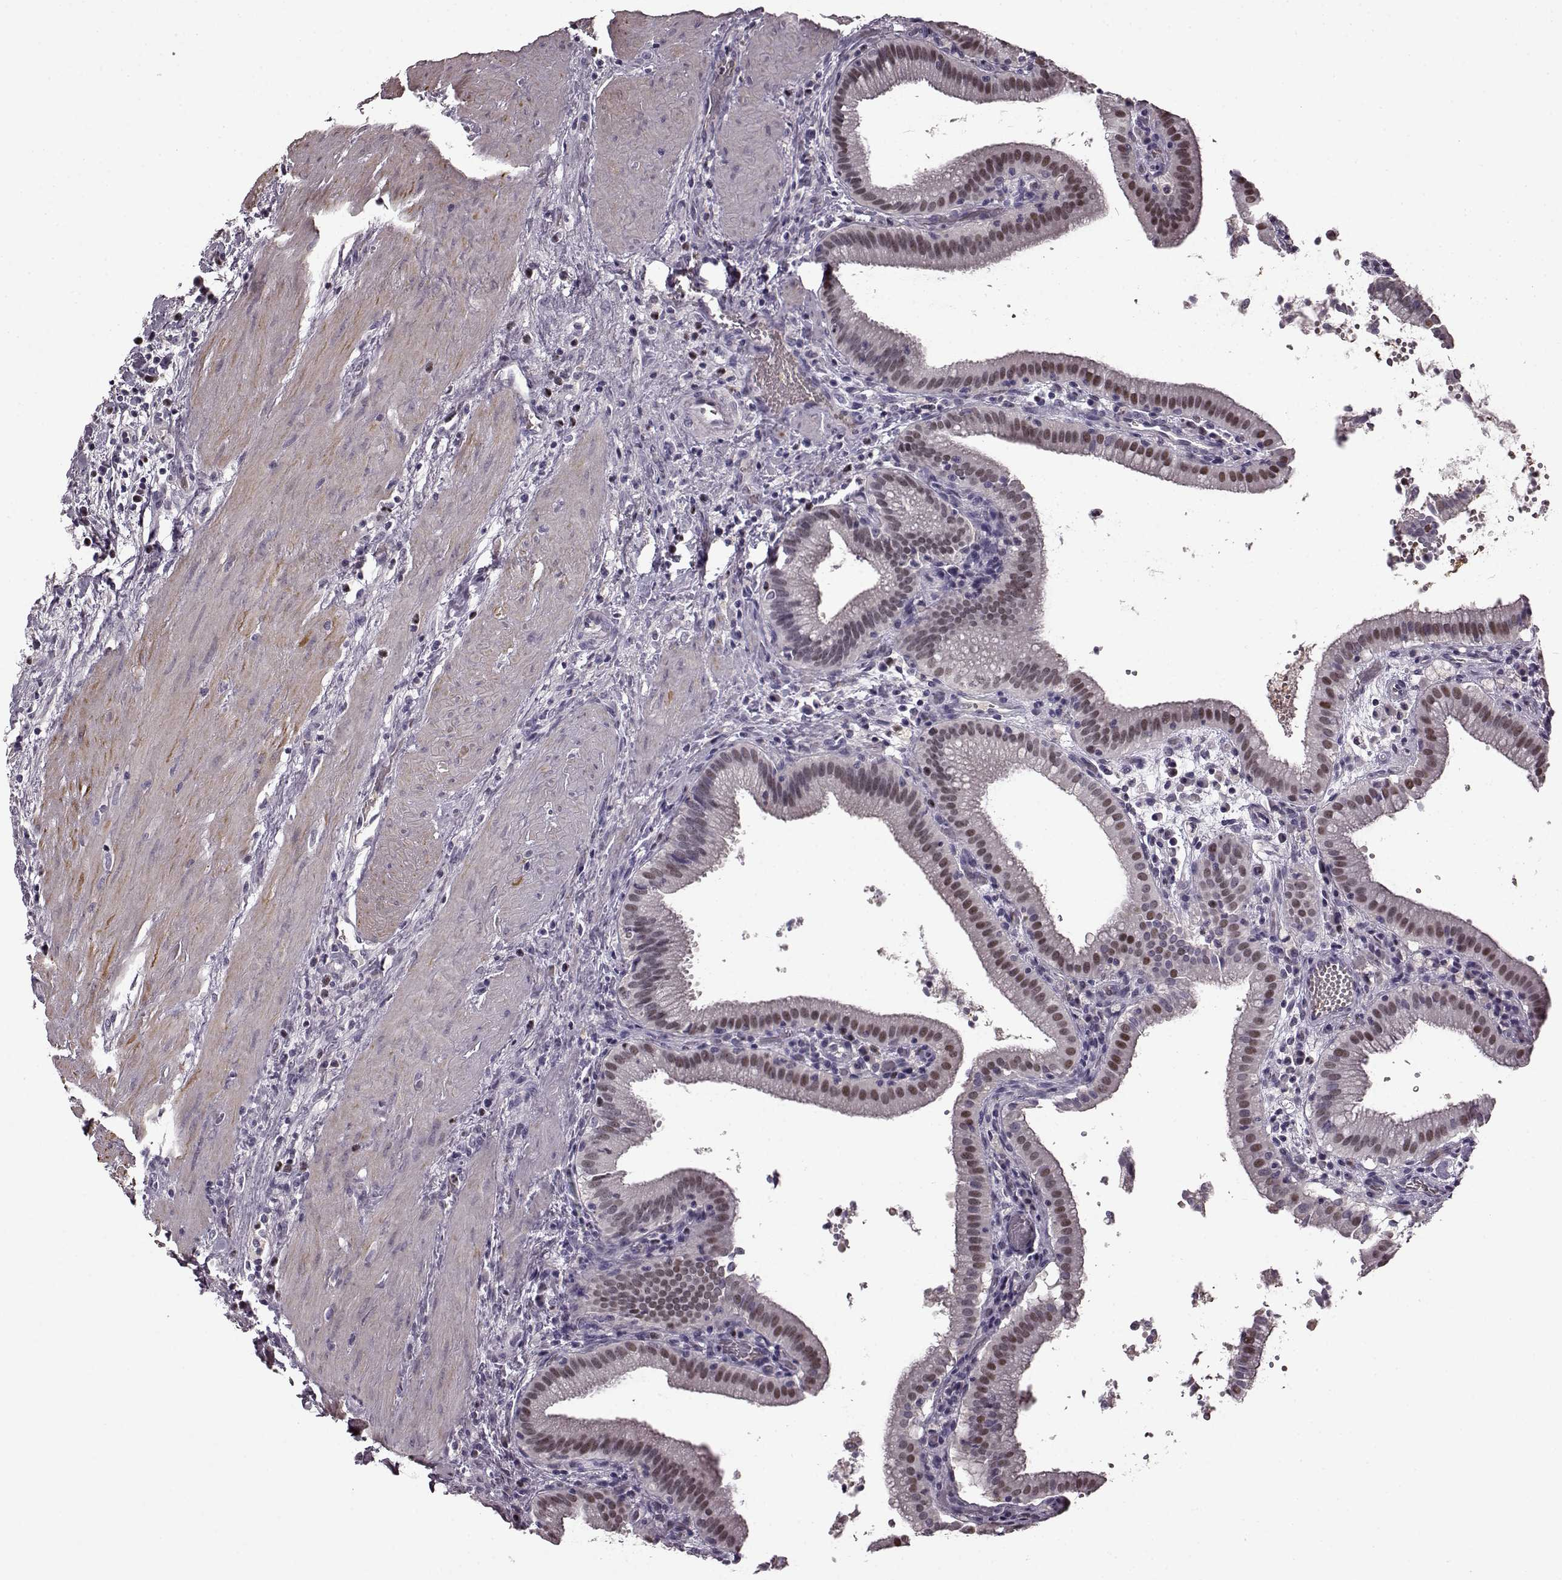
{"staining": {"intensity": "weak", "quantity": "25%-75%", "location": "nuclear"}, "tissue": "gallbladder", "cell_type": "Glandular cells", "image_type": "normal", "snomed": [{"axis": "morphology", "description": "Normal tissue, NOS"}, {"axis": "topography", "description": "Gallbladder"}], "caption": "Brown immunohistochemical staining in benign human gallbladder demonstrates weak nuclear positivity in approximately 25%-75% of glandular cells. (Brightfield microscopy of DAB IHC at high magnification).", "gene": "CNGA3", "patient": {"sex": "male", "age": 42}}